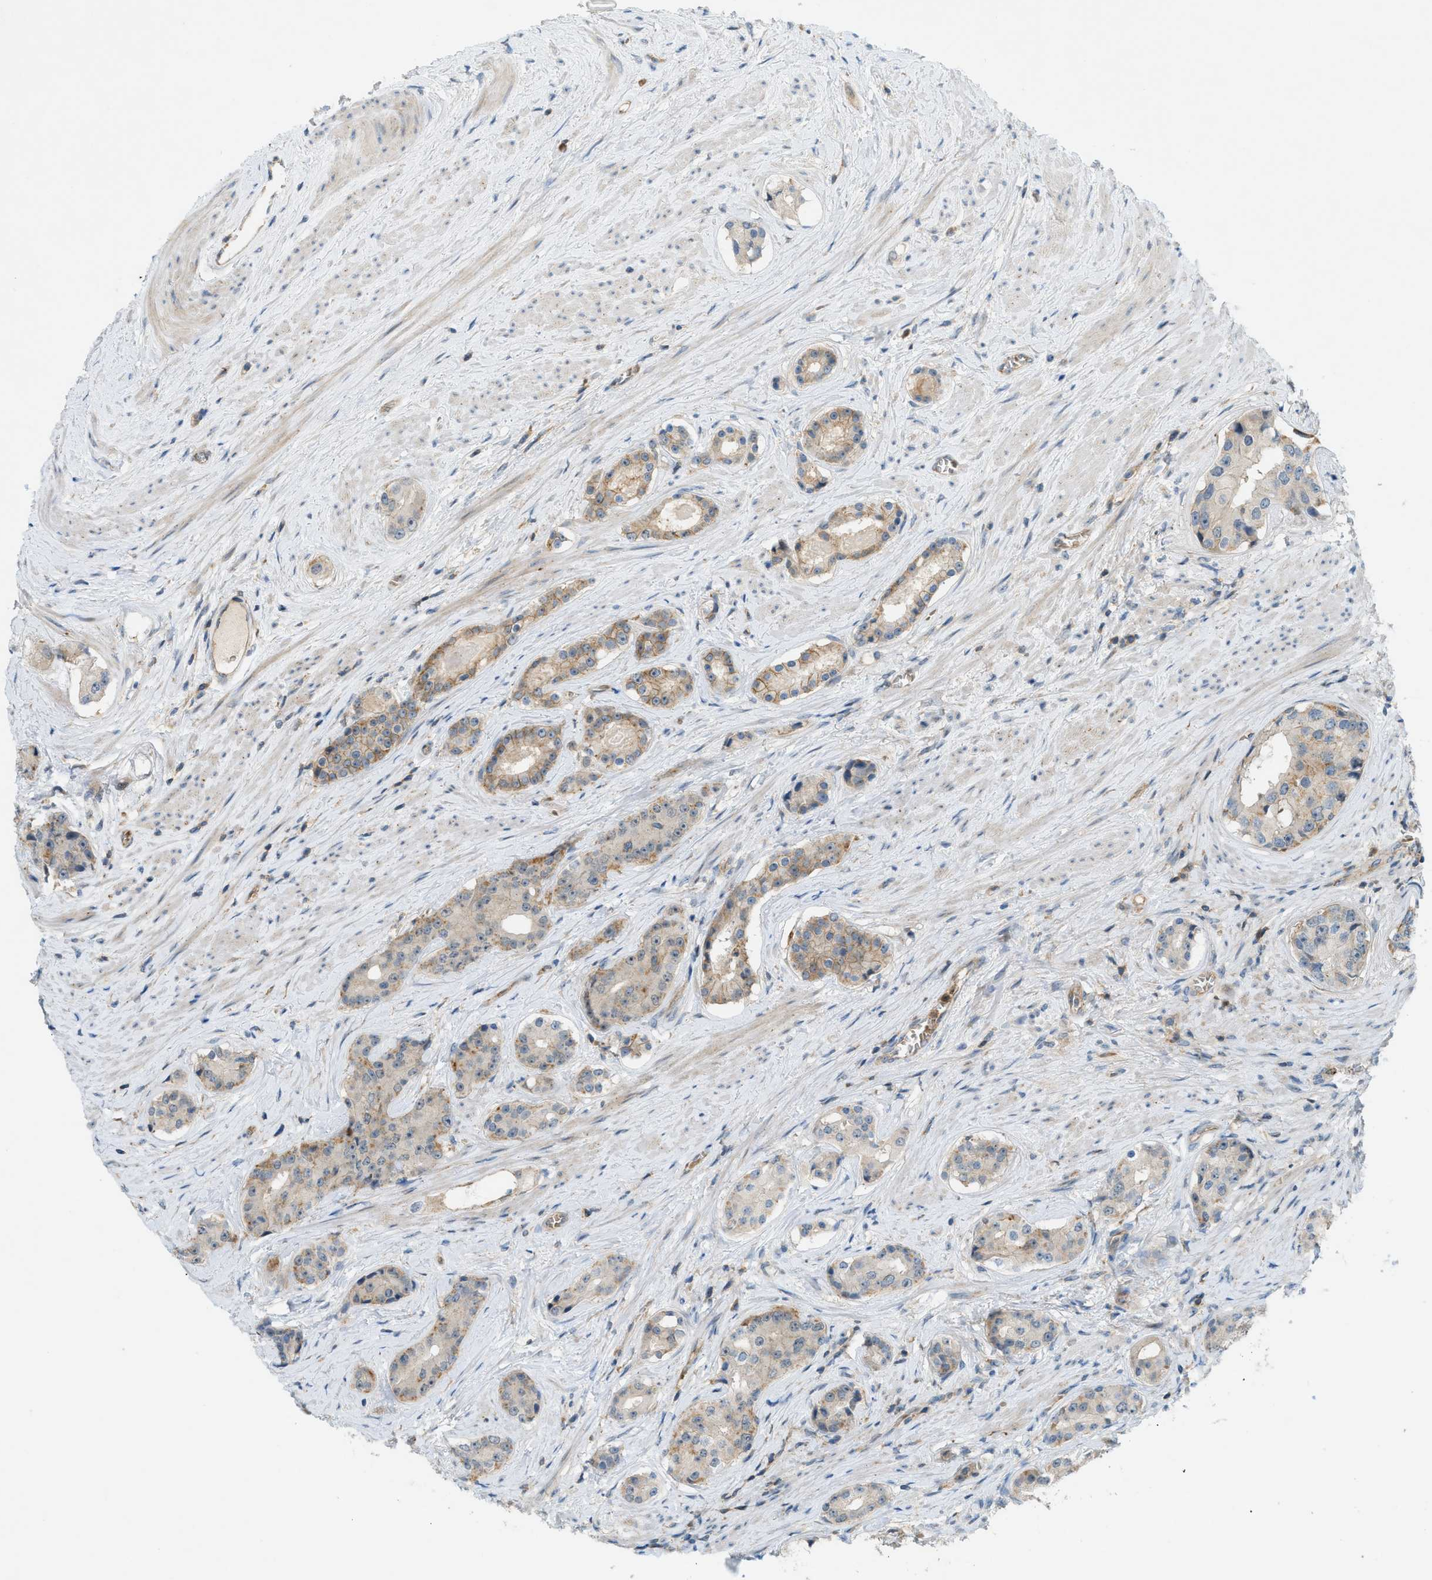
{"staining": {"intensity": "moderate", "quantity": "25%-75%", "location": "cytoplasmic/membranous"}, "tissue": "prostate cancer", "cell_type": "Tumor cells", "image_type": "cancer", "snomed": [{"axis": "morphology", "description": "Adenocarcinoma, High grade"}, {"axis": "topography", "description": "Prostate"}], "caption": "Prostate high-grade adenocarcinoma stained for a protein shows moderate cytoplasmic/membranous positivity in tumor cells.", "gene": "GRK6", "patient": {"sex": "male", "age": 71}}